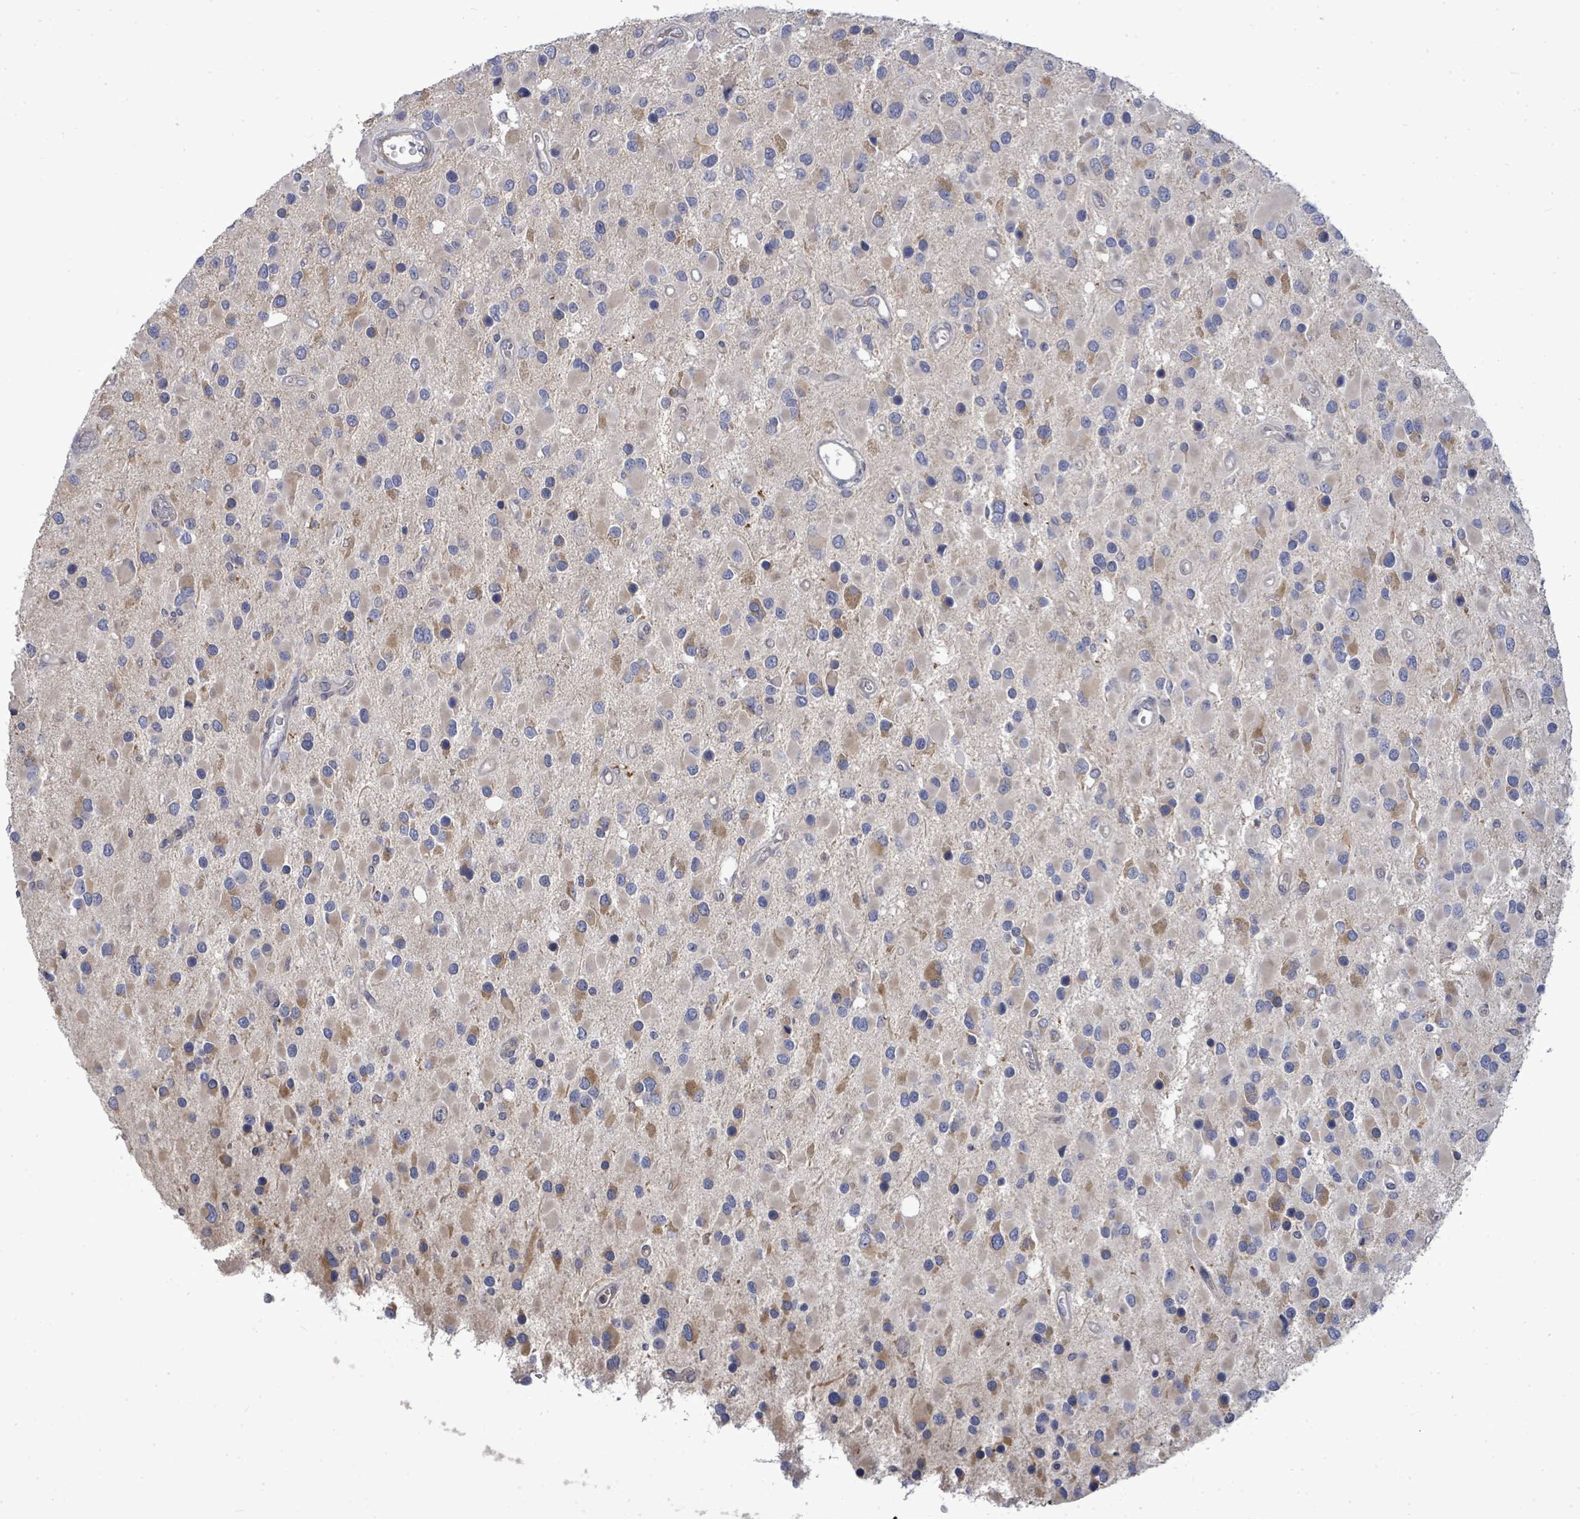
{"staining": {"intensity": "weak", "quantity": "<25%", "location": "cytoplasmic/membranous"}, "tissue": "glioma", "cell_type": "Tumor cells", "image_type": "cancer", "snomed": [{"axis": "morphology", "description": "Glioma, malignant, High grade"}, {"axis": "topography", "description": "Brain"}], "caption": "Protein analysis of malignant glioma (high-grade) demonstrates no significant staining in tumor cells.", "gene": "SAR1A", "patient": {"sex": "male", "age": 53}}